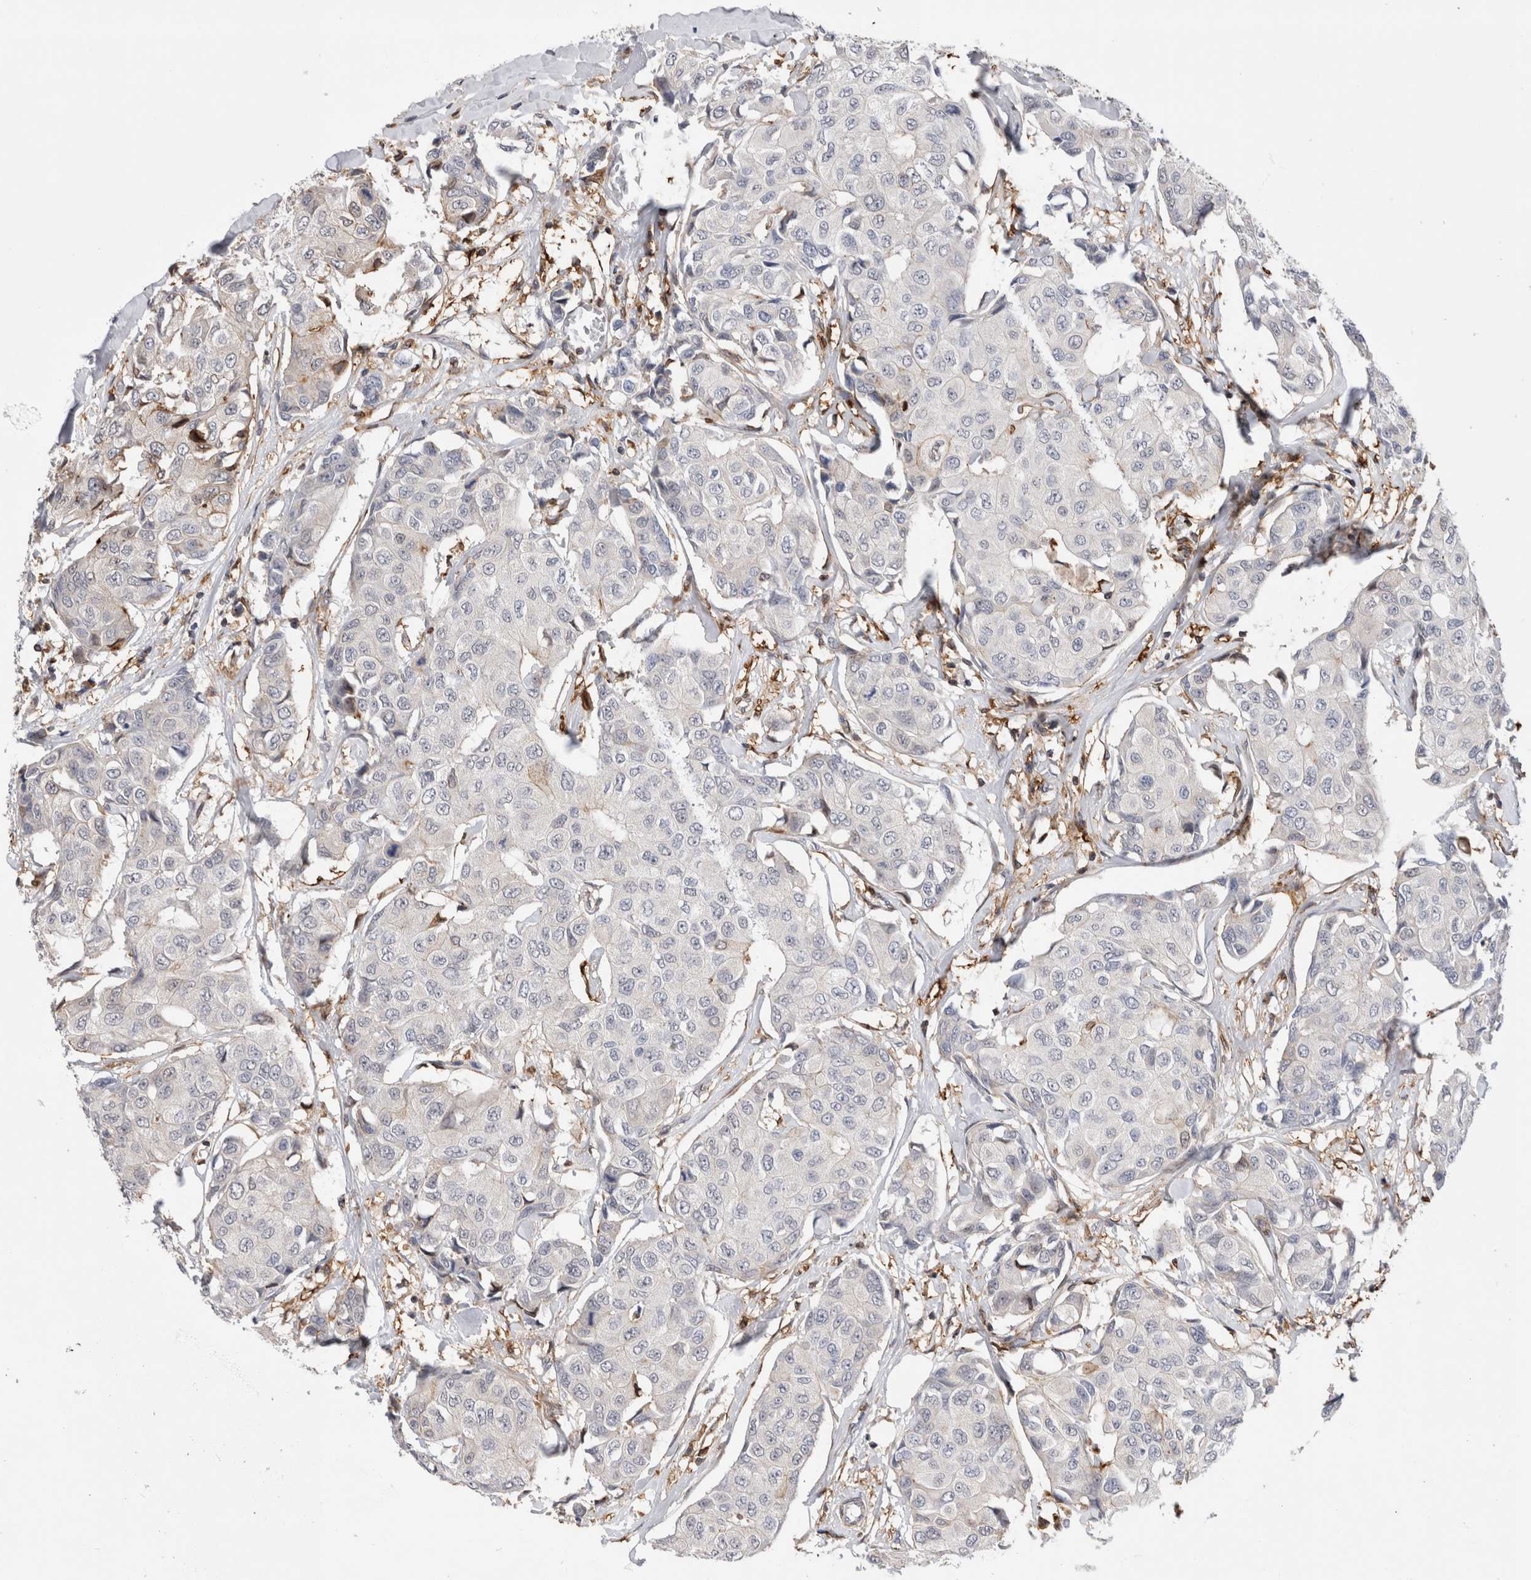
{"staining": {"intensity": "negative", "quantity": "none", "location": "none"}, "tissue": "breast cancer", "cell_type": "Tumor cells", "image_type": "cancer", "snomed": [{"axis": "morphology", "description": "Duct carcinoma"}, {"axis": "topography", "description": "Breast"}], "caption": "This micrograph is of breast cancer stained with immunohistochemistry to label a protein in brown with the nuclei are counter-stained blue. There is no expression in tumor cells.", "gene": "CCDC88B", "patient": {"sex": "female", "age": 80}}